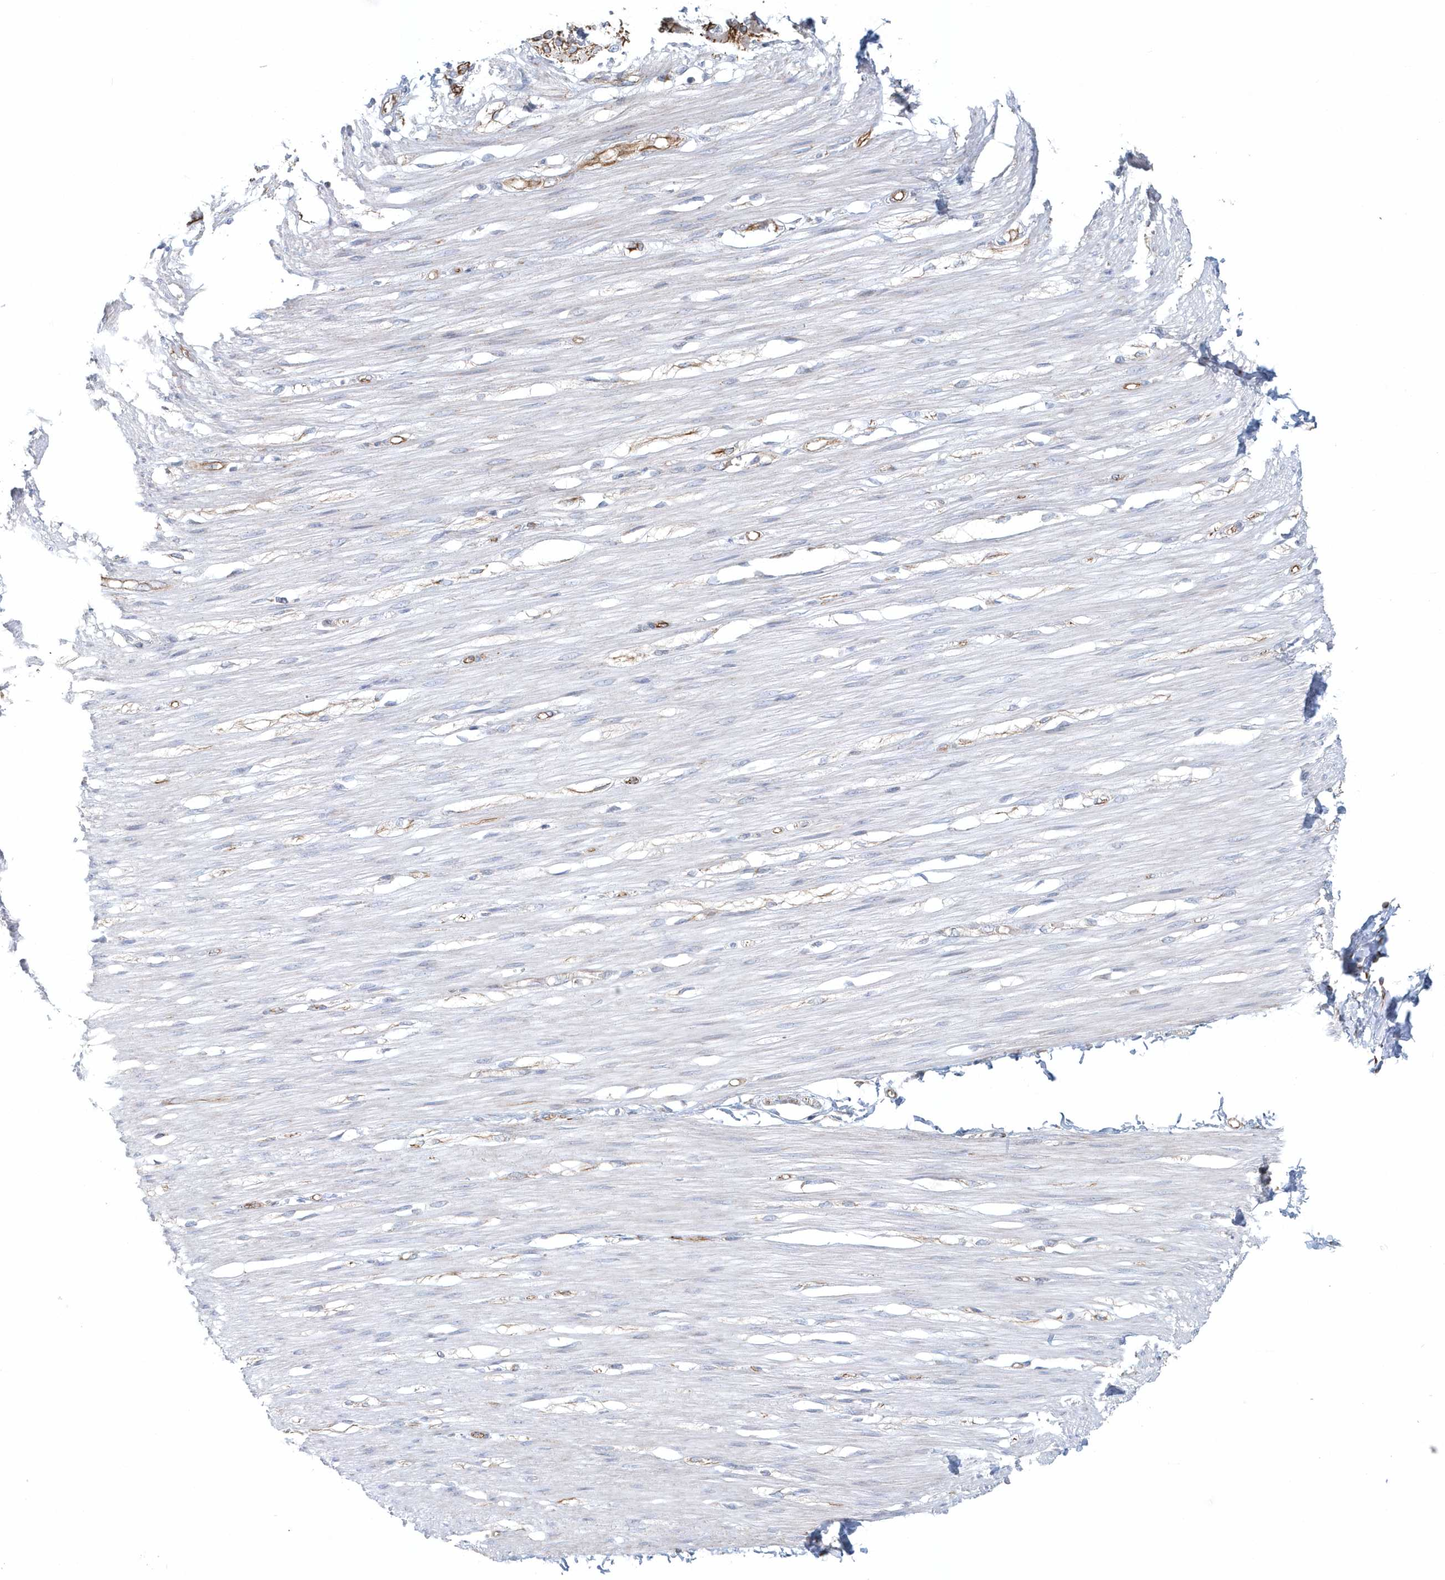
{"staining": {"intensity": "weak", "quantity": "<25%", "location": "cytoplasmic/membranous"}, "tissue": "smooth muscle", "cell_type": "Smooth muscle cells", "image_type": "normal", "snomed": [{"axis": "morphology", "description": "Normal tissue, NOS"}, {"axis": "morphology", "description": "Adenocarcinoma, NOS"}, {"axis": "topography", "description": "Colon"}, {"axis": "topography", "description": "Peripheral nerve tissue"}], "caption": "High power microscopy photomicrograph of an immunohistochemistry micrograph of unremarkable smooth muscle, revealing no significant expression in smooth muscle cells. The staining is performed using DAB brown chromogen with nuclei counter-stained in using hematoxylin.", "gene": "GPR152", "patient": {"sex": "male", "age": 14}}